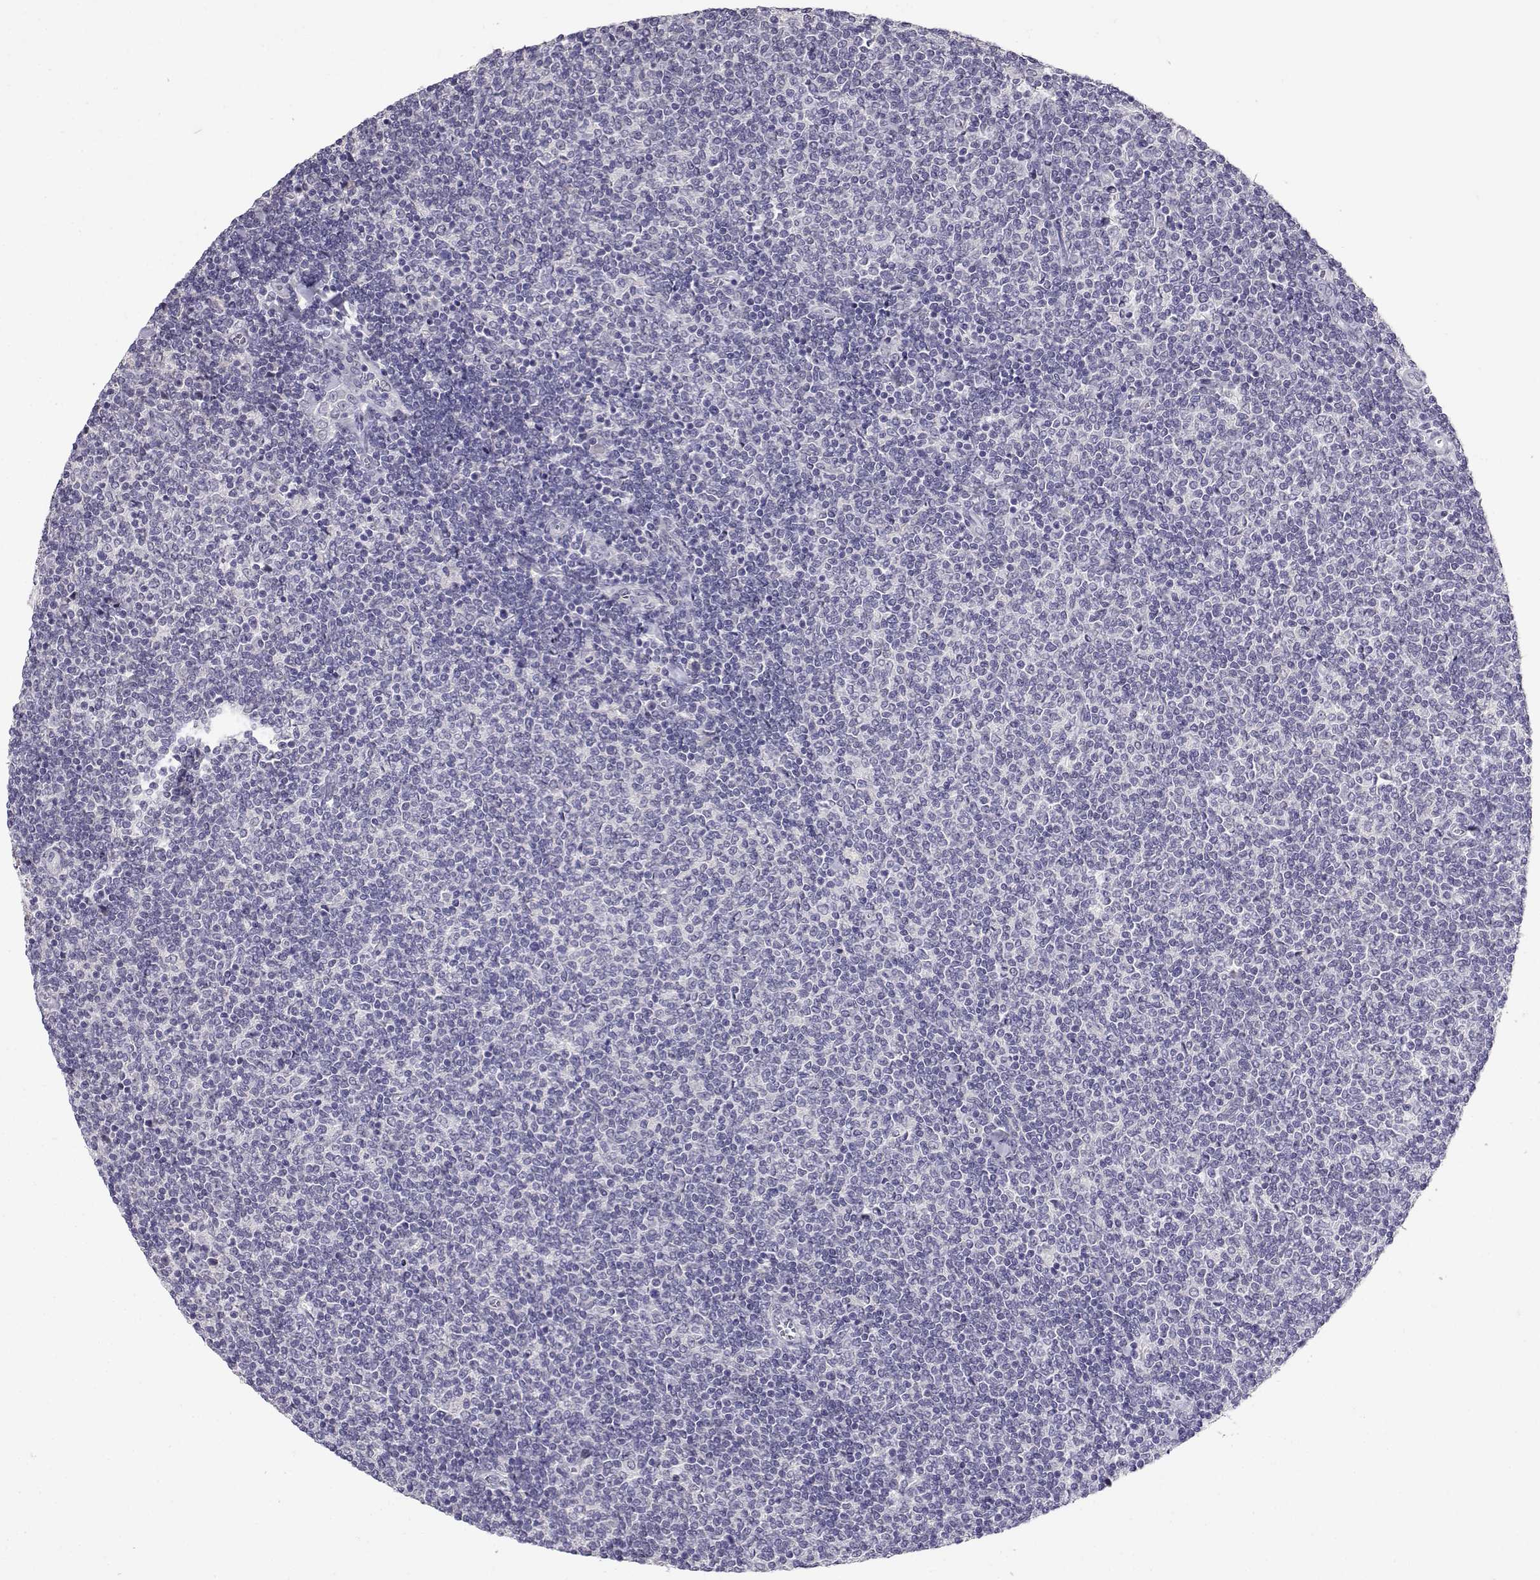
{"staining": {"intensity": "negative", "quantity": "none", "location": "none"}, "tissue": "lymphoma", "cell_type": "Tumor cells", "image_type": "cancer", "snomed": [{"axis": "morphology", "description": "Malignant lymphoma, non-Hodgkin's type, Low grade"}, {"axis": "topography", "description": "Lymph node"}], "caption": "Human lymphoma stained for a protein using immunohistochemistry (IHC) reveals no positivity in tumor cells.", "gene": "RHOXF2", "patient": {"sex": "male", "age": 52}}